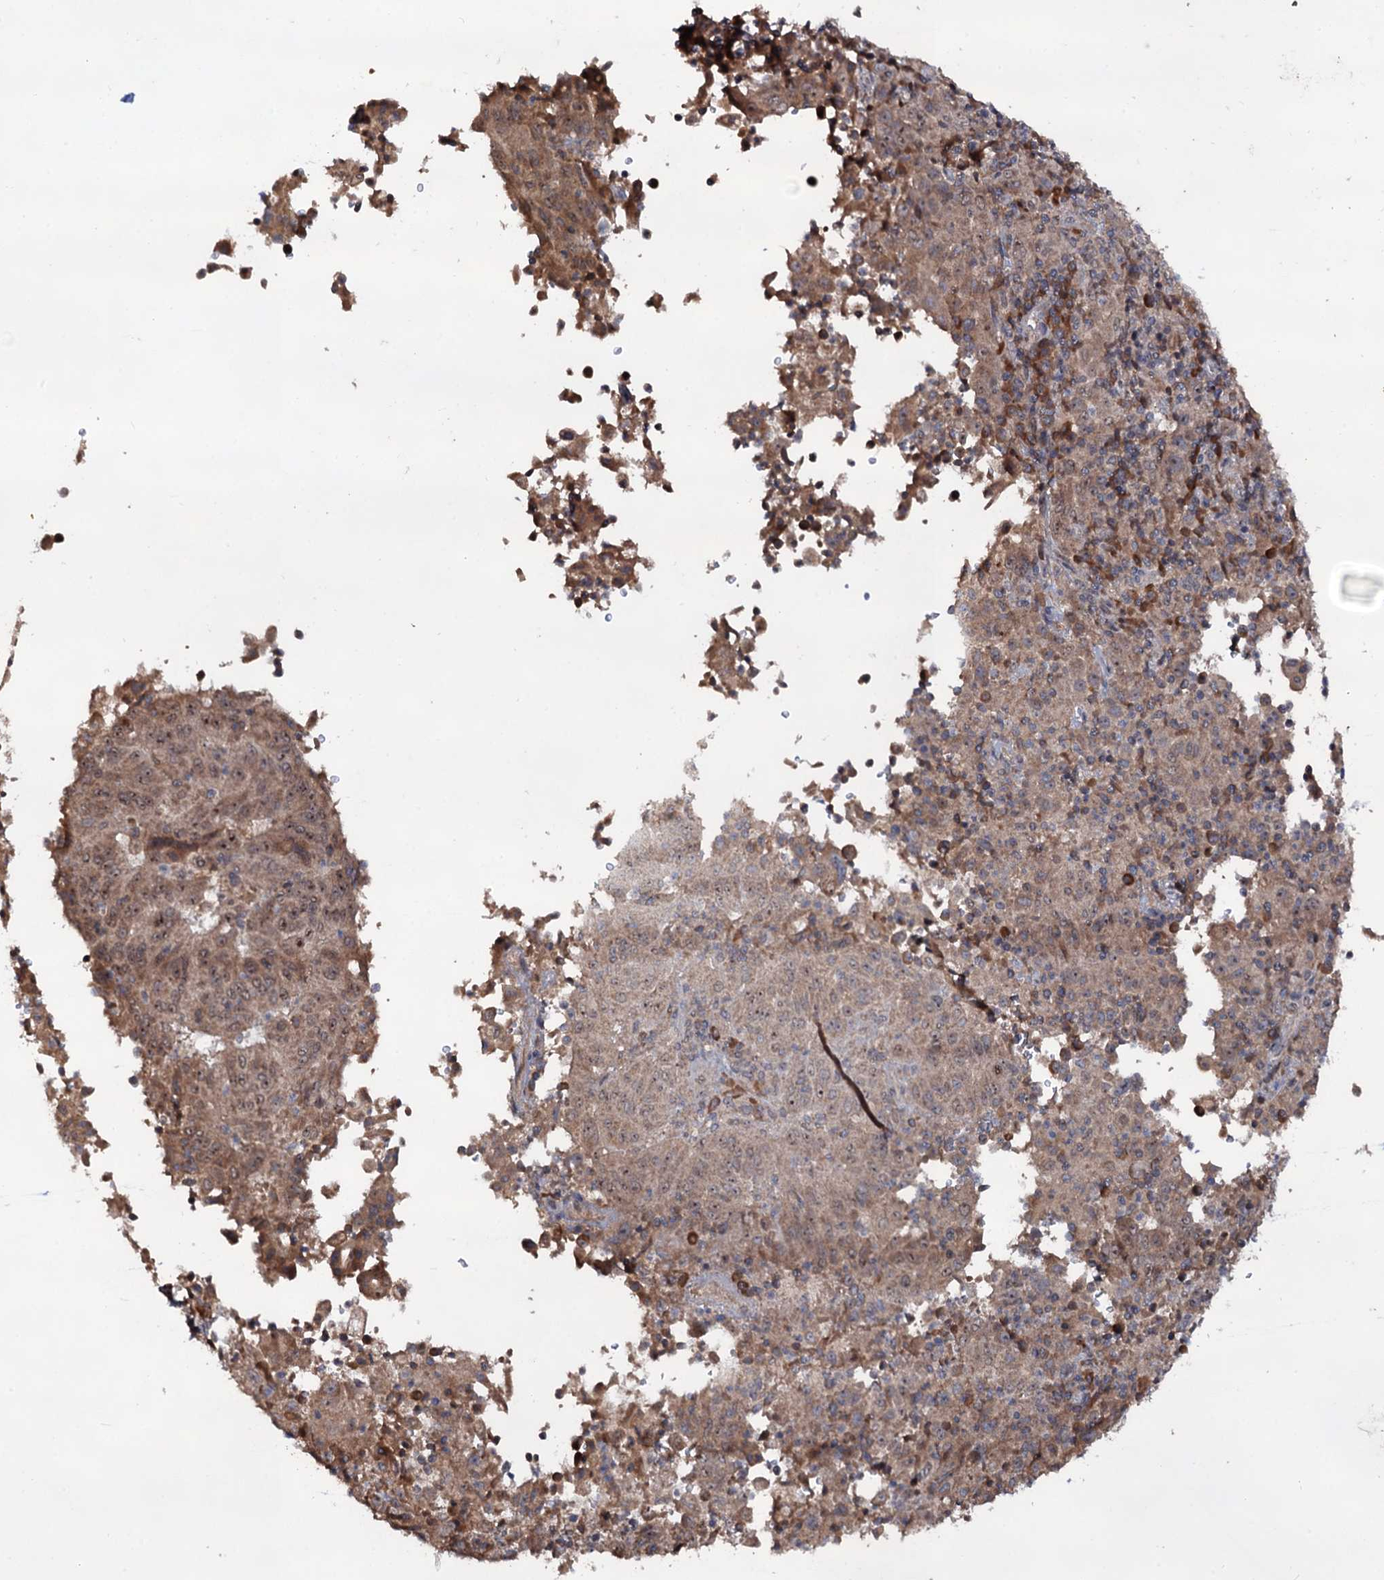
{"staining": {"intensity": "weak", "quantity": ">75%", "location": "cytoplasmic/membranous"}, "tissue": "pancreatic cancer", "cell_type": "Tumor cells", "image_type": "cancer", "snomed": [{"axis": "morphology", "description": "Adenocarcinoma, NOS"}, {"axis": "topography", "description": "Pancreas"}], "caption": "Weak cytoplasmic/membranous protein expression is seen in approximately >75% of tumor cells in pancreatic adenocarcinoma.", "gene": "LRRC63", "patient": {"sex": "male", "age": 51}}